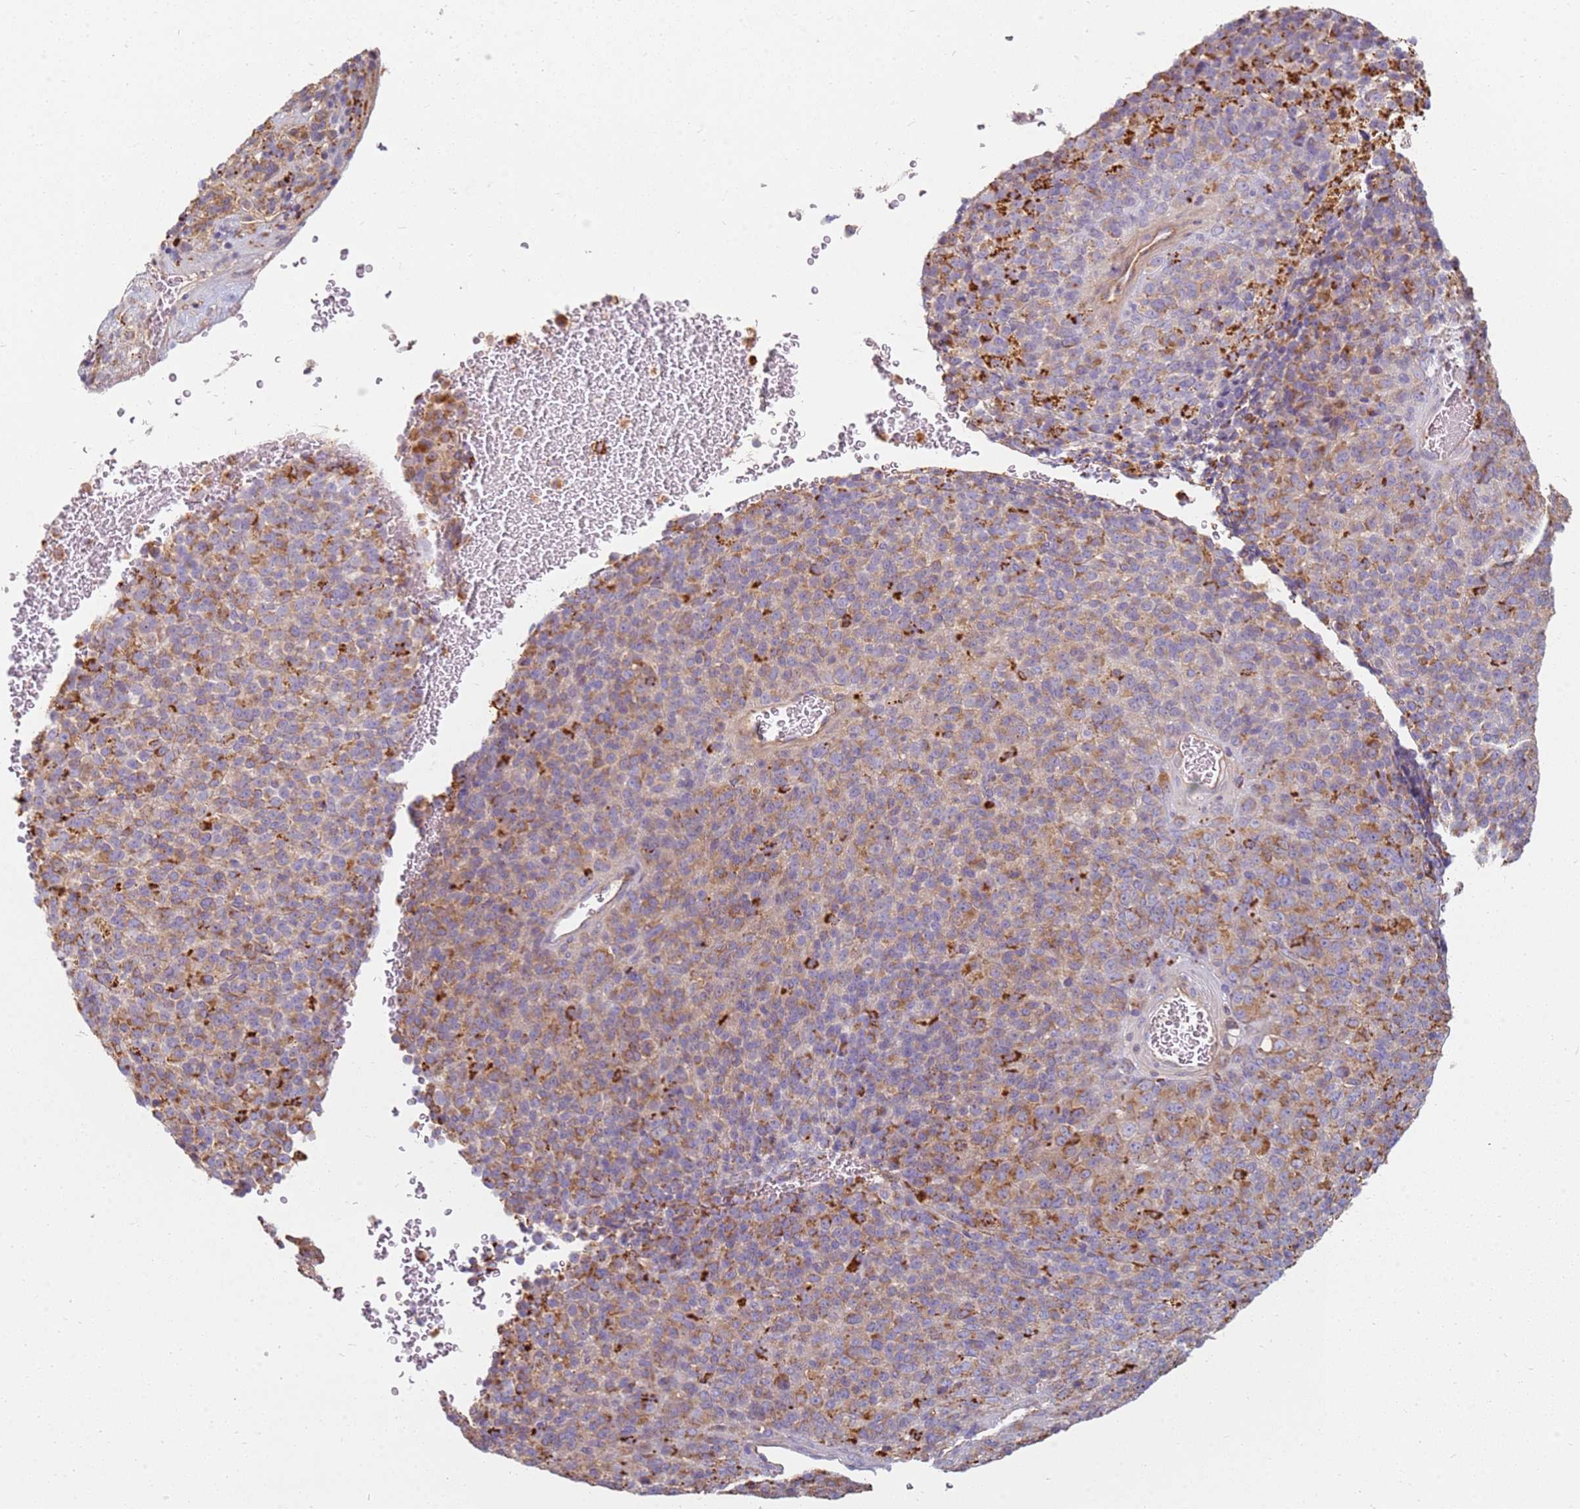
{"staining": {"intensity": "moderate", "quantity": ">75%", "location": "cytoplasmic/membranous"}, "tissue": "melanoma", "cell_type": "Tumor cells", "image_type": "cancer", "snomed": [{"axis": "morphology", "description": "Malignant melanoma, Metastatic site"}, {"axis": "topography", "description": "Brain"}], "caption": "About >75% of tumor cells in human melanoma reveal moderate cytoplasmic/membranous protein positivity as visualized by brown immunohistochemical staining.", "gene": "TMEM229B", "patient": {"sex": "female", "age": 56}}